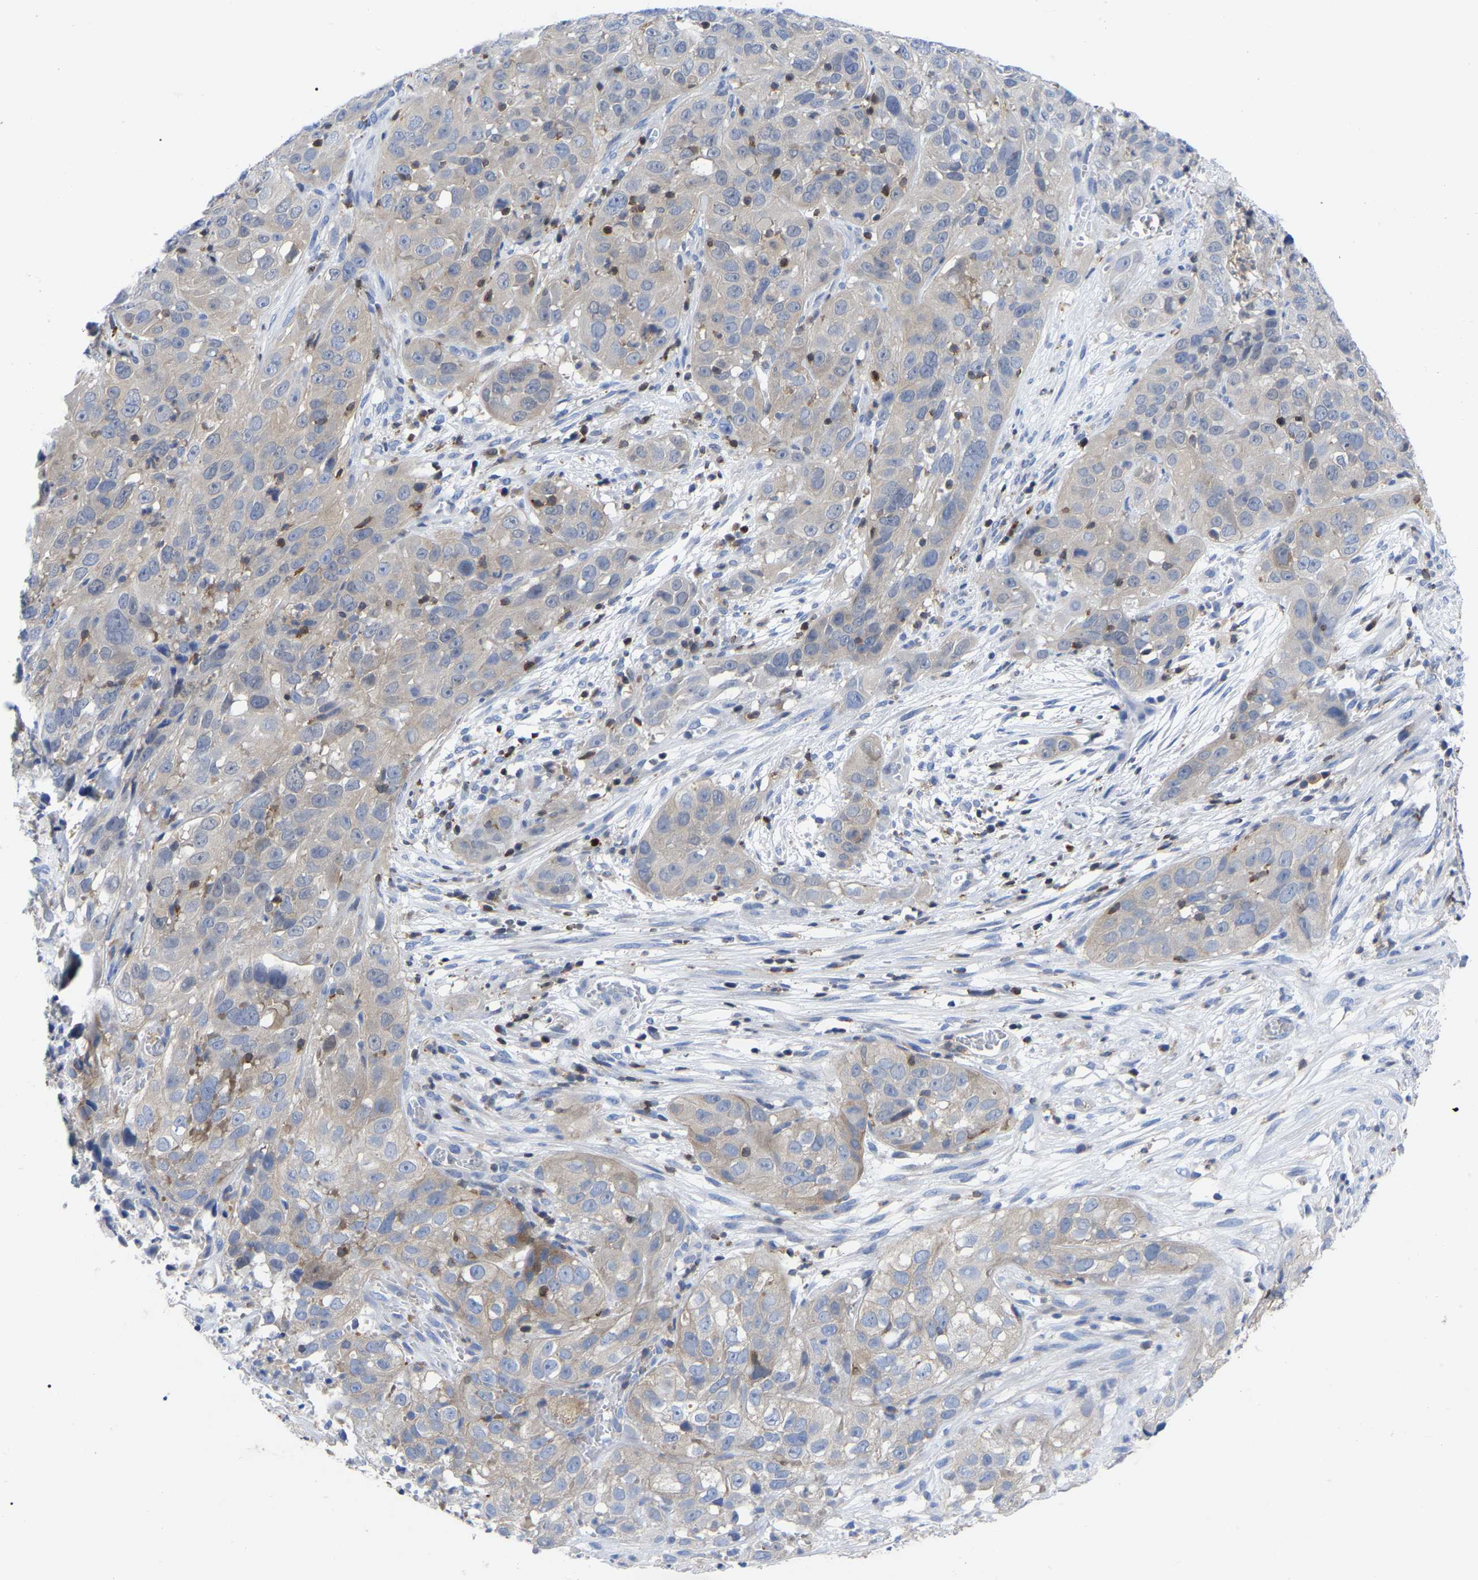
{"staining": {"intensity": "weak", "quantity": "<25%", "location": "cytoplasmic/membranous"}, "tissue": "cervical cancer", "cell_type": "Tumor cells", "image_type": "cancer", "snomed": [{"axis": "morphology", "description": "Squamous cell carcinoma, NOS"}, {"axis": "topography", "description": "Cervix"}], "caption": "Micrograph shows no protein expression in tumor cells of cervical cancer tissue. (Immunohistochemistry (ihc), brightfield microscopy, high magnification).", "gene": "PTPN7", "patient": {"sex": "female", "age": 32}}